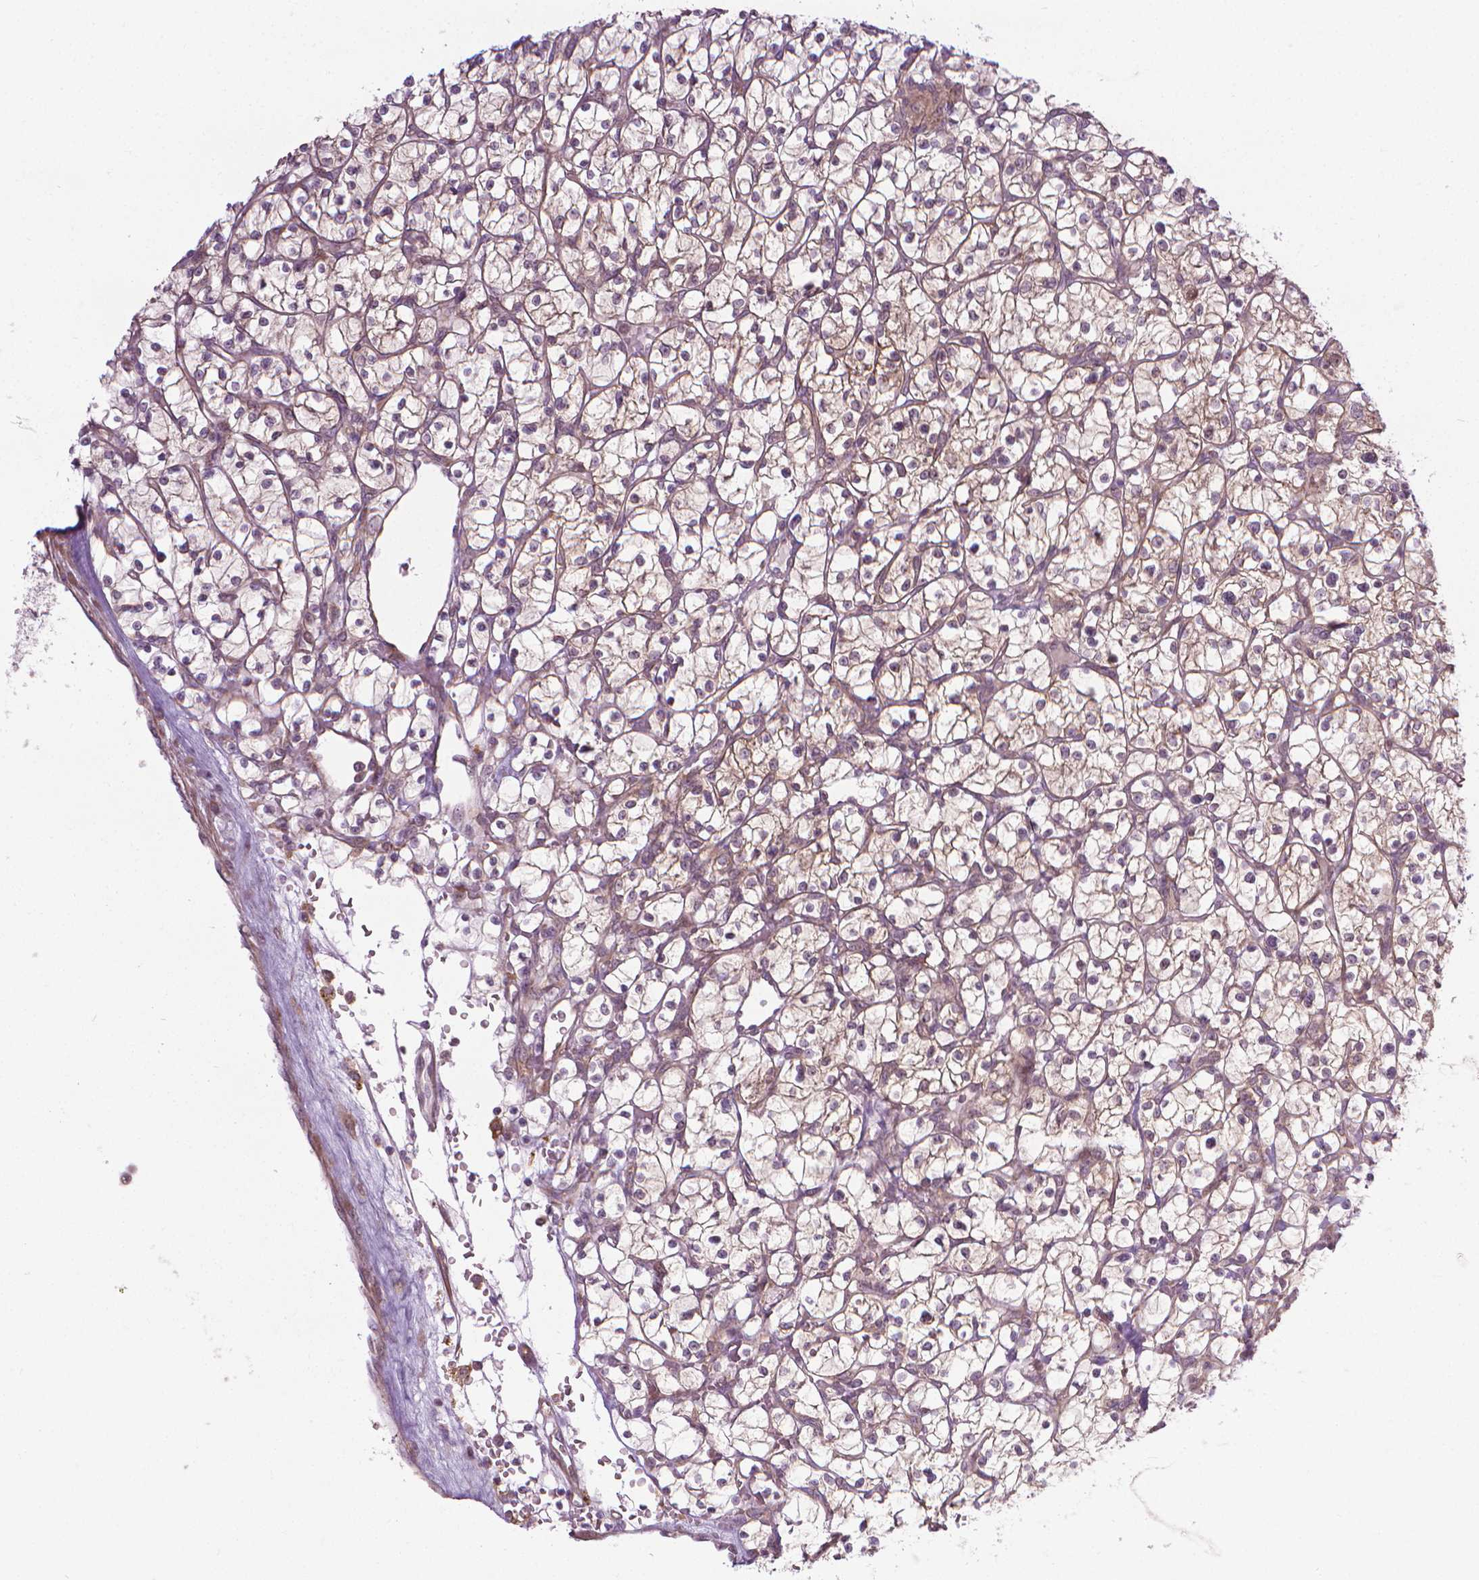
{"staining": {"intensity": "weak", "quantity": ">75%", "location": "cytoplasmic/membranous"}, "tissue": "renal cancer", "cell_type": "Tumor cells", "image_type": "cancer", "snomed": [{"axis": "morphology", "description": "Adenocarcinoma, NOS"}, {"axis": "topography", "description": "Kidney"}], "caption": "Protein staining reveals weak cytoplasmic/membranous positivity in approximately >75% of tumor cells in renal cancer (adenocarcinoma). (brown staining indicates protein expression, while blue staining denotes nuclei).", "gene": "PRAG1", "patient": {"sex": "female", "age": 64}}